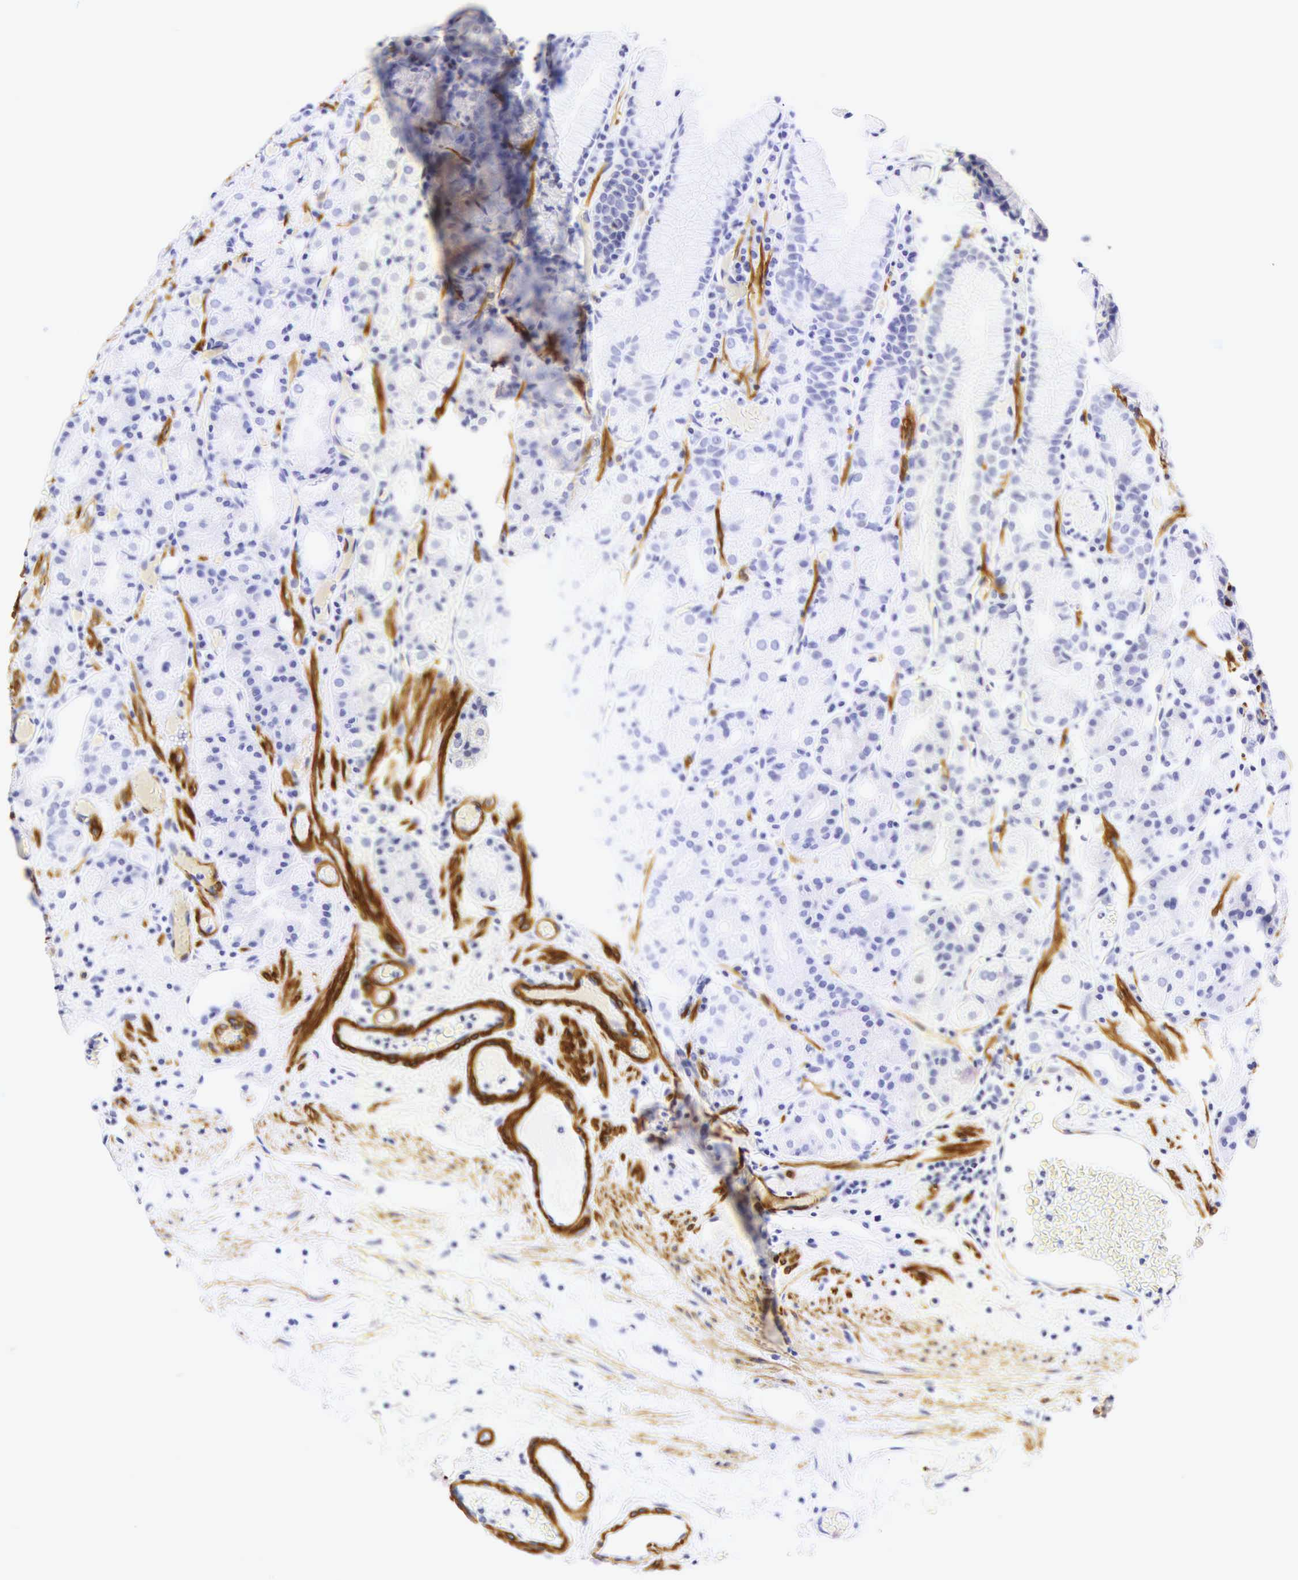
{"staining": {"intensity": "negative", "quantity": "none", "location": "none"}, "tissue": "stomach", "cell_type": "Glandular cells", "image_type": "normal", "snomed": [{"axis": "morphology", "description": "Normal tissue, NOS"}, {"axis": "topography", "description": "Stomach, lower"}], "caption": "The image shows no staining of glandular cells in benign stomach.", "gene": "CALD1", "patient": {"sex": "male", "age": 58}}